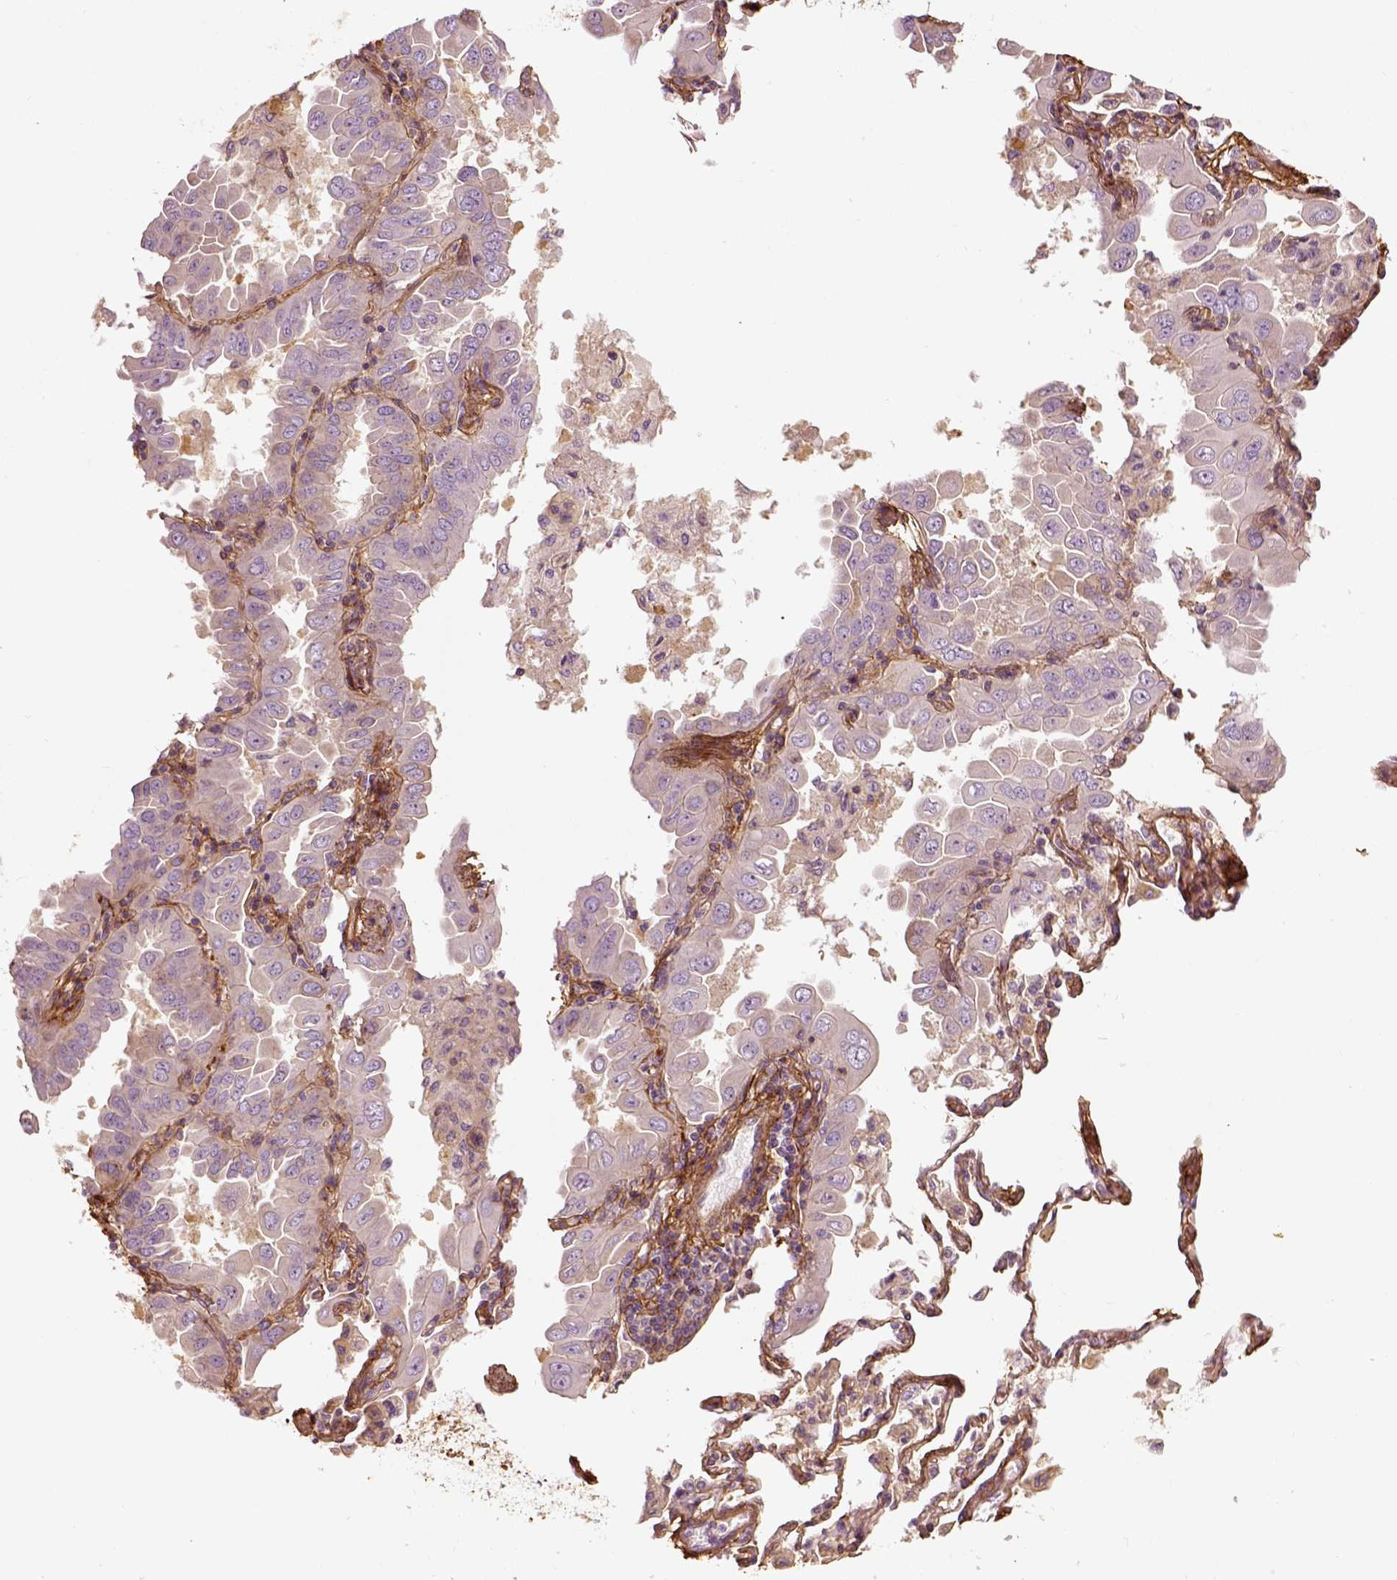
{"staining": {"intensity": "negative", "quantity": "none", "location": "none"}, "tissue": "lung cancer", "cell_type": "Tumor cells", "image_type": "cancer", "snomed": [{"axis": "morphology", "description": "Adenocarcinoma, NOS"}, {"axis": "topography", "description": "Lung"}], "caption": "A histopathology image of lung adenocarcinoma stained for a protein shows no brown staining in tumor cells. (Immunohistochemistry, brightfield microscopy, high magnification).", "gene": "COL6A2", "patient": {"sex": "male", "age": 64}}